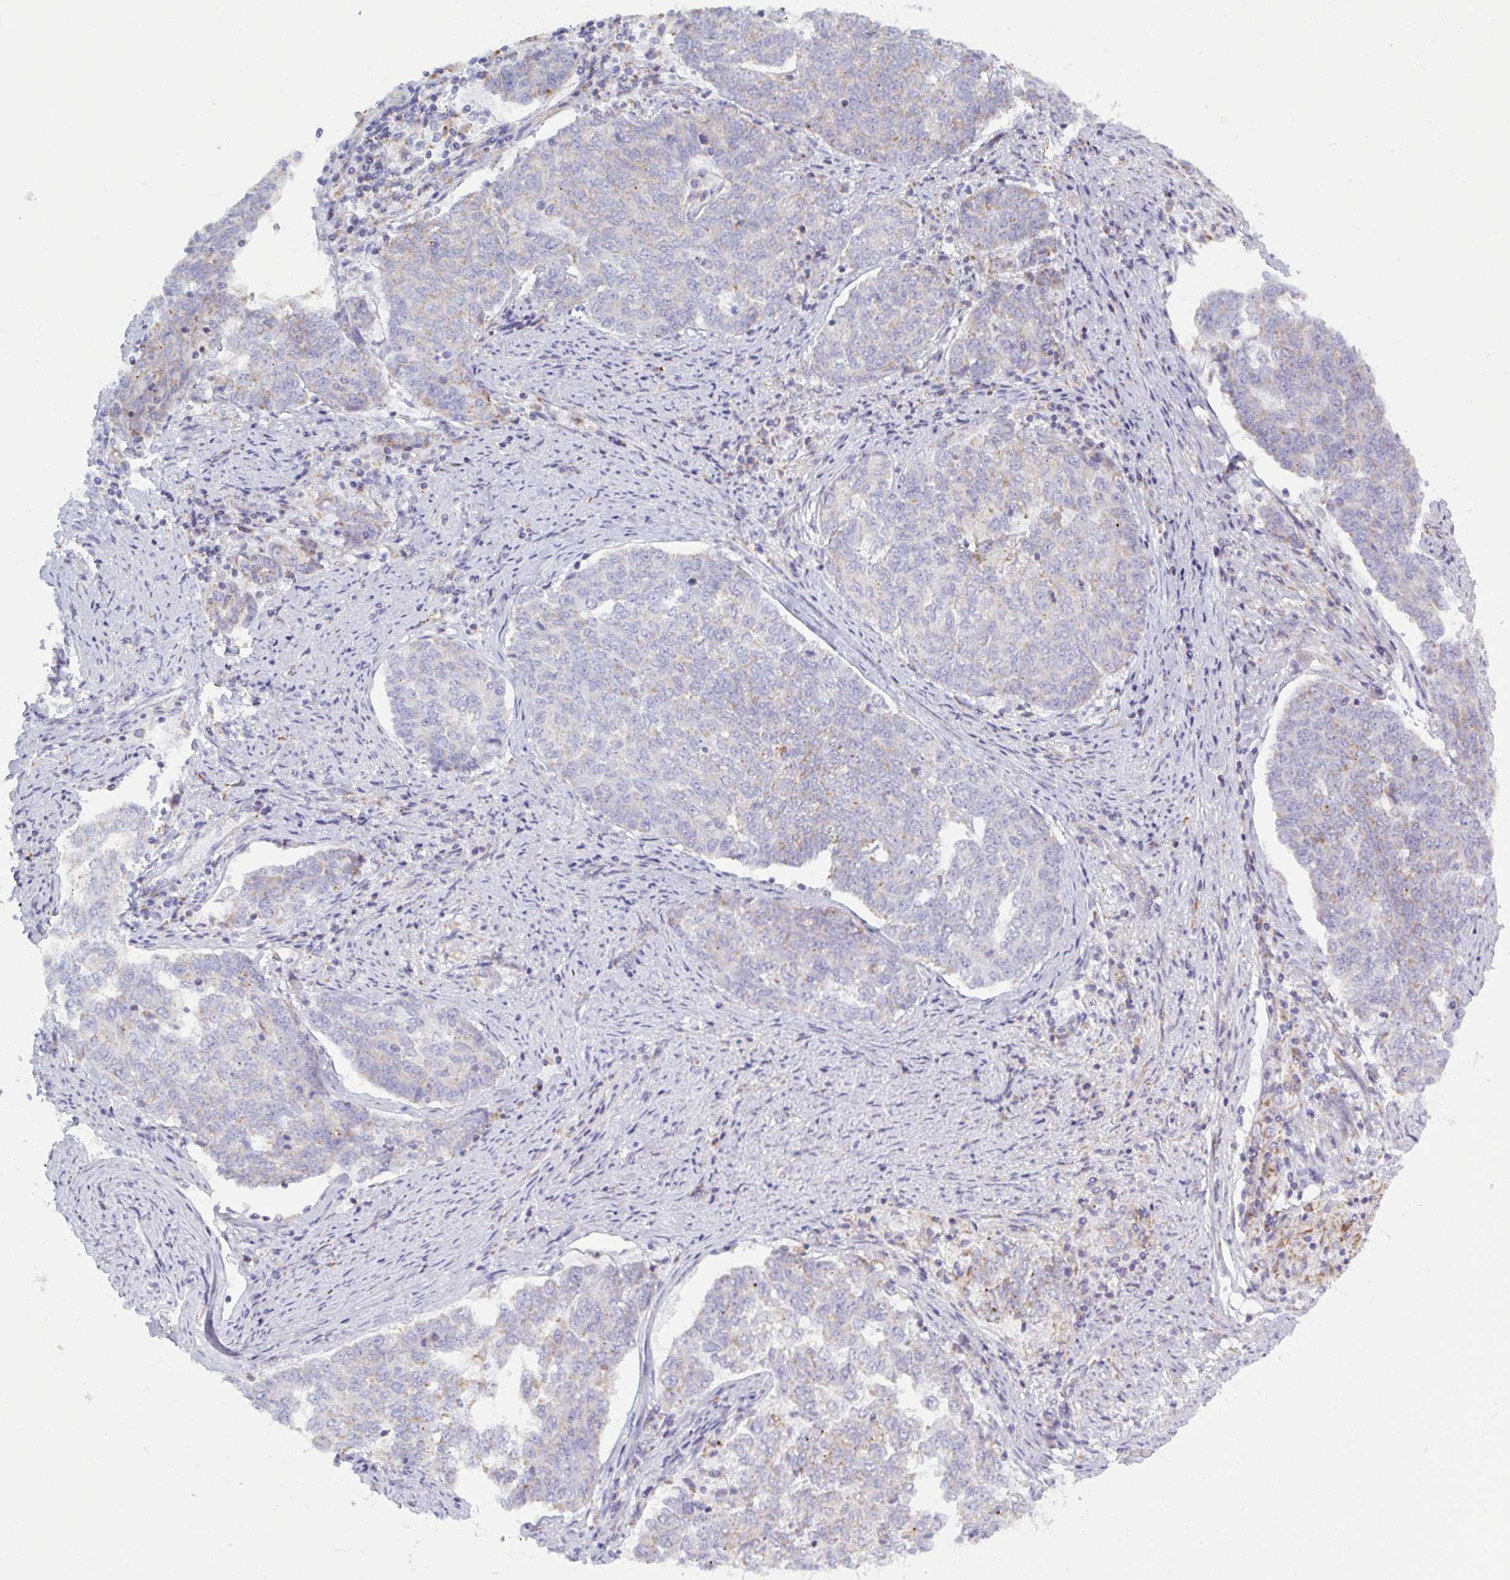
{"staining": {"intensity": "weak", "quantity": "25%-75%", "location": "cytoplasmic/membranous"}, "tissue": "endometrial cancer", "cell_type": "Tumor cells", "image_type": "cancer", "snomed": [{"axis": "morphology", "description": "Adenocarcinoma, NOS"}, {"axis": "topography", "description": "Endometrium"}], "caption": "This photomicrograph demonstrates immunohistochemistry staining of human endometrial adenocarcinoma, with low weak cytoplasmic/membranous staining in approximately 25%-75% of tumor cells.", "gene": "ATG9A", "patient": {"sex": "female", "age": 80}}